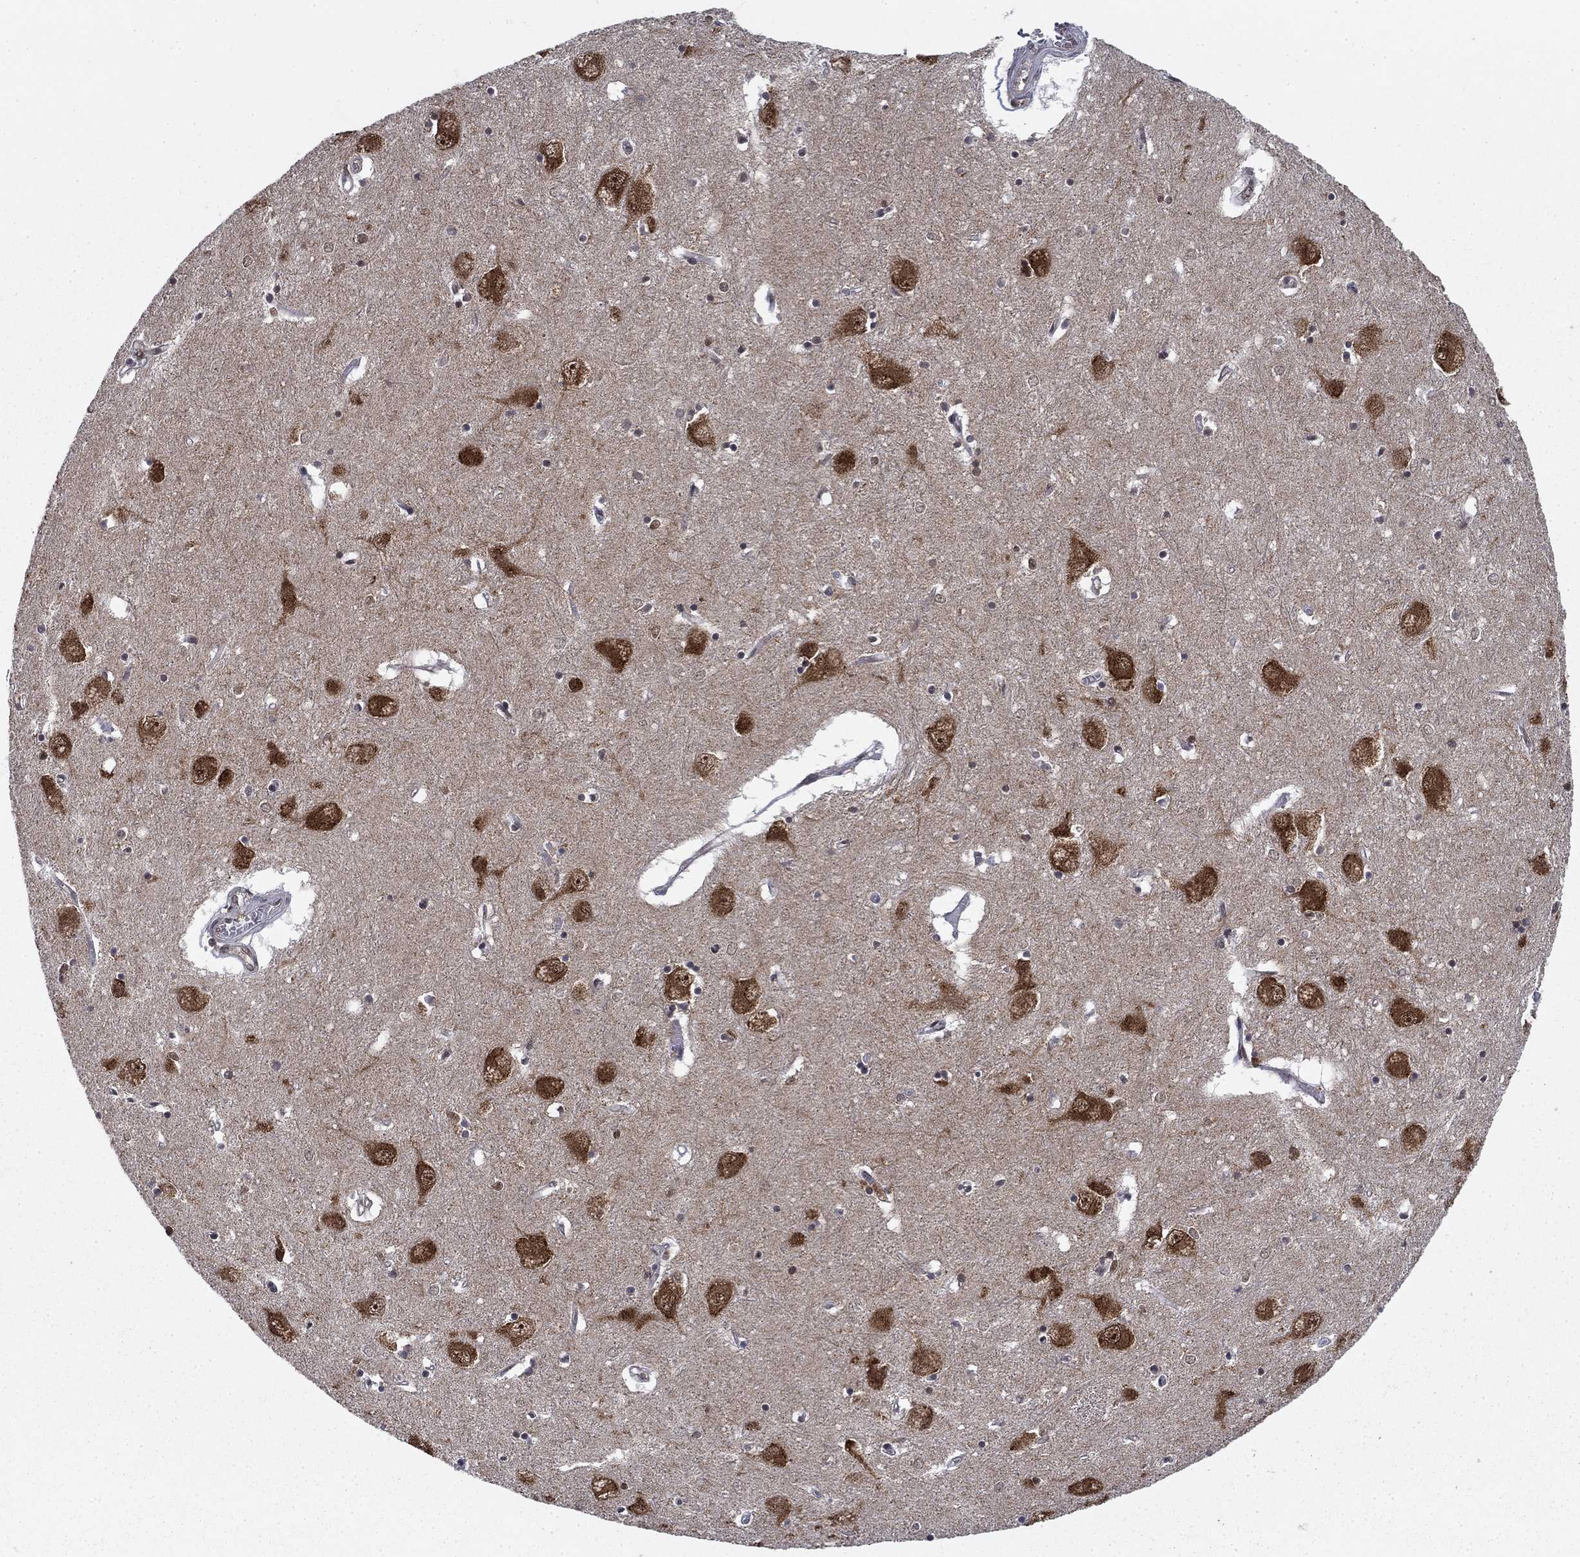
{"staining": {"intensity": "moderate", "quantity": "<25%", "location": "cytoplasmic/membranous,nuclear"}, "tissue": "caudate", "cell_type": "Glial cells", "image_type": "normal", "snomed": [{"axis": "morphology", "description": "Normal tissue, NOS"}, {"axis": "topography", "description": "Lateral ventricle wall"}], "caption": "A photomicrograph showing moderate cytoplasmic/membranous,nuclear positivity in approximately <25% of glial cells in normal caudate, as visualized by brown immunohistochemical staining.", "gene": "DNAJA1", "patient": {"sex": "male", "age": 54}}